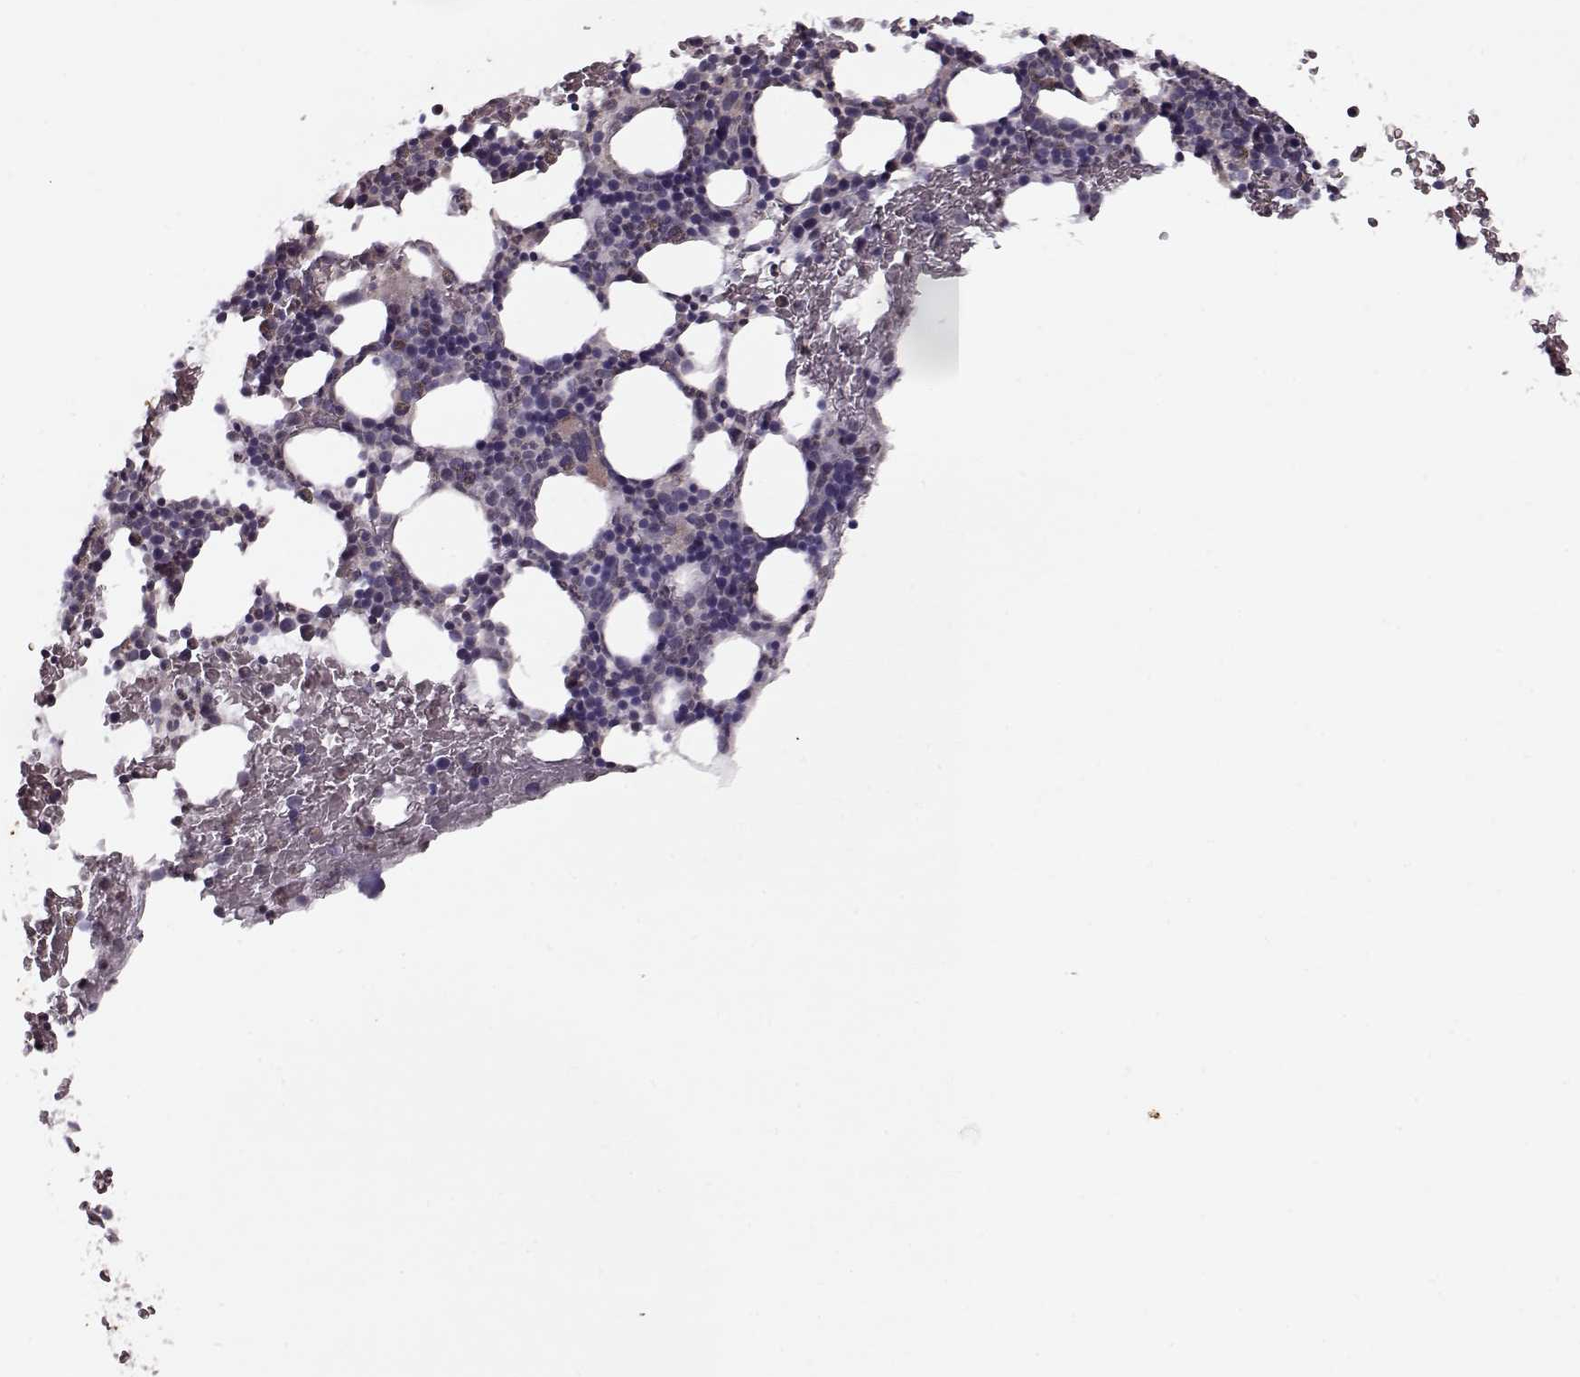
{"staining": {"intensity": "negative", "quantity": "none", "location": "none"}, "tissue": "bone marrow", "cell_type": "Hematopoietic cells", "image_type": "normal", "snomed": [{"axis": "morphology", "description": "Normal tissue, NOS"}, {"axis": "topography", "description": "Bone marrow"}], "caption": "Immunohistochemistry micrograph of benign bone marrow: bone marrow stained with DAB (3,3'-diaminobenzidine) reveals no significant protein positivity in hematopoietic cells. (DAB IHC visualized using brightfield microscopy, high magnification).", "gene": "KRT9", "patient": {"sex": "male", "age": 72}}